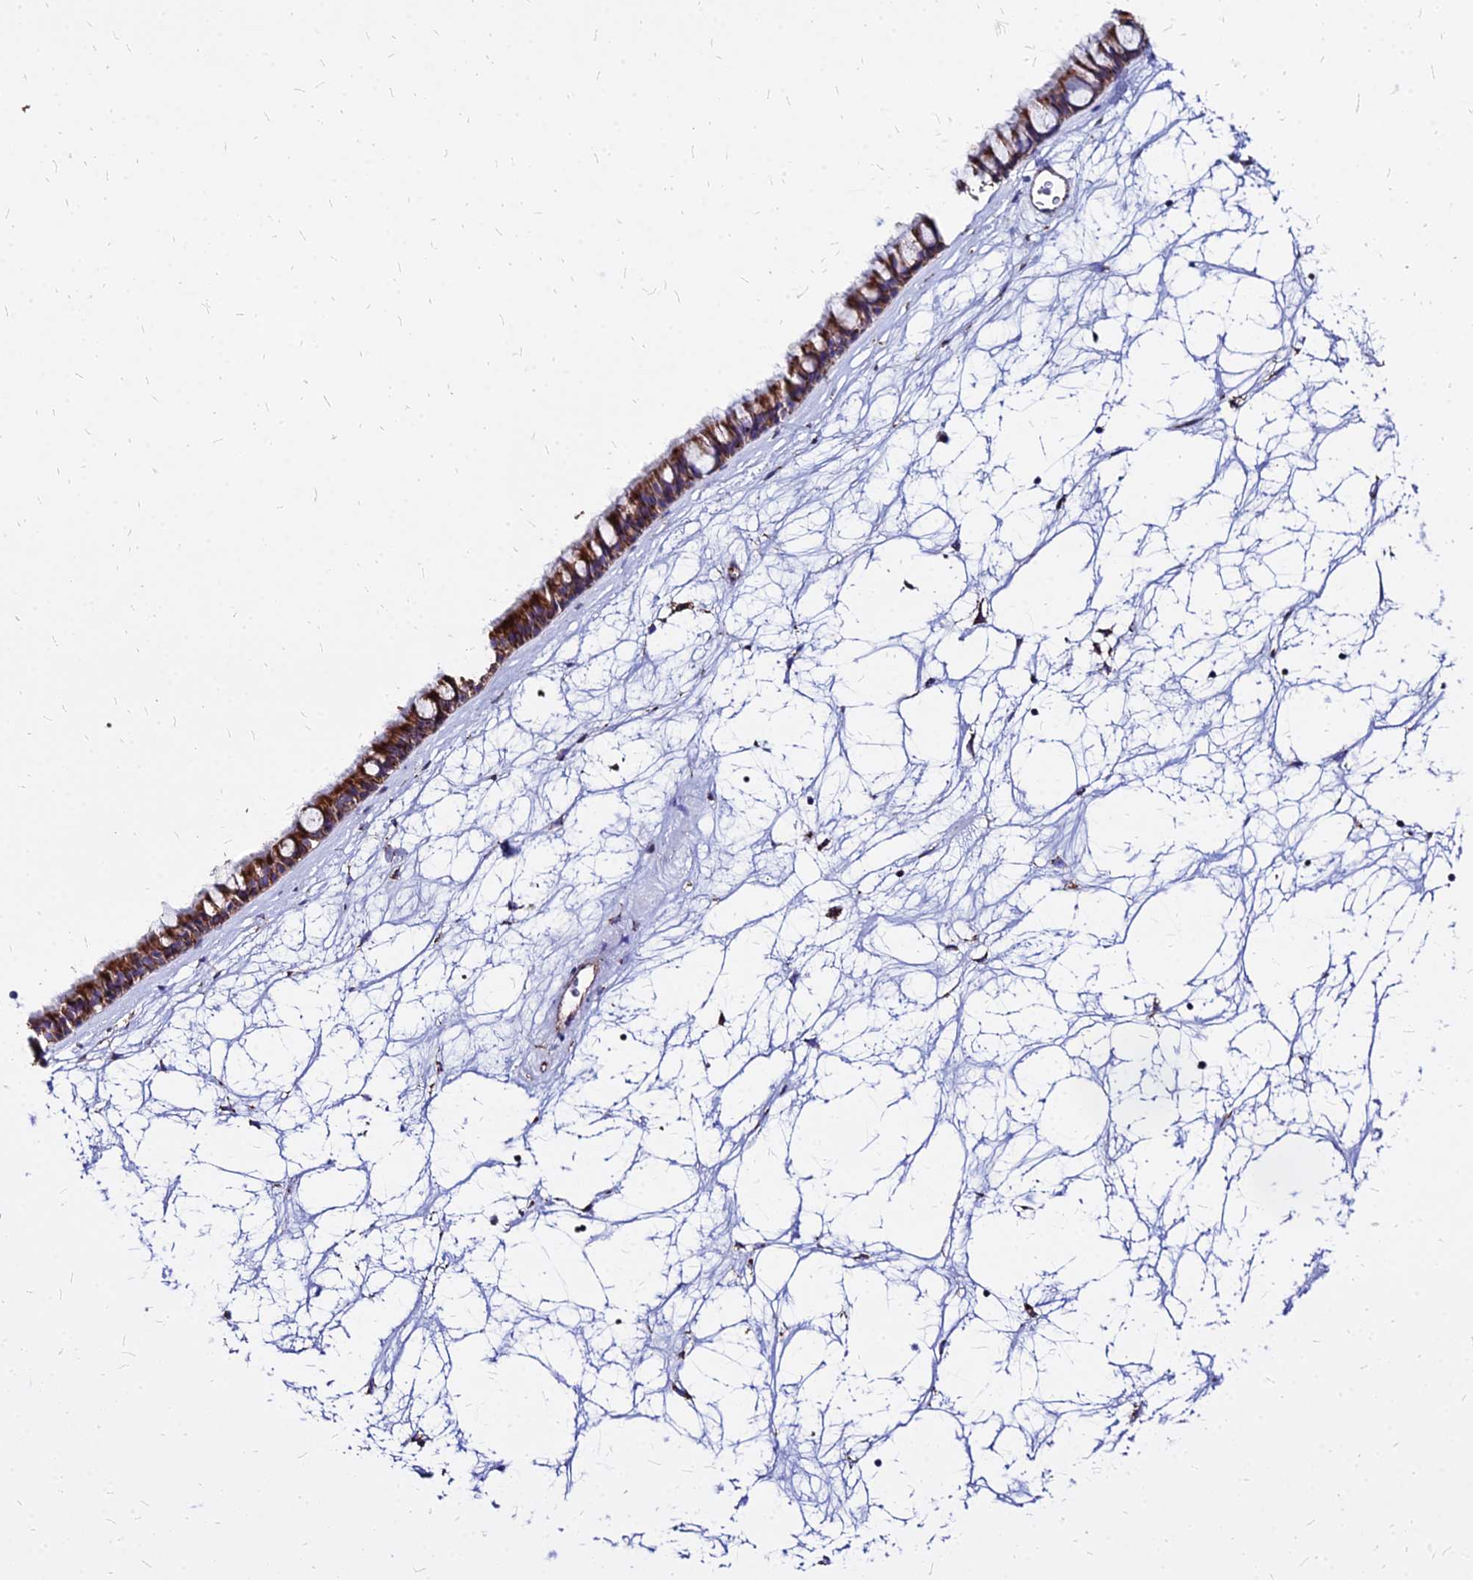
{"staining": {"intensity": "strong", "quantity": ">75%", "location": "cytoplasmic/membranous"}, "tissue": "nasopharynx", "cell_type": "Respiratory epithelial cells", "image_type": "normal", "snomed": [{"axis": "morphology", "description": "Normal tissue, NOS"}, {"axis": "topography", "description": "Nasopharynx"}], "caption": "Protein analysis of benign nasopharynx demonstrates strong cytoplasmic/membranous staining in about >75% of respiratory epithelial cells. (DAB (3,3'-diaminobenzidine) IHC with brightfield microscopy, high magnification).", "gene": "DLD", "patient": {"sex": "male", "age": 64}}